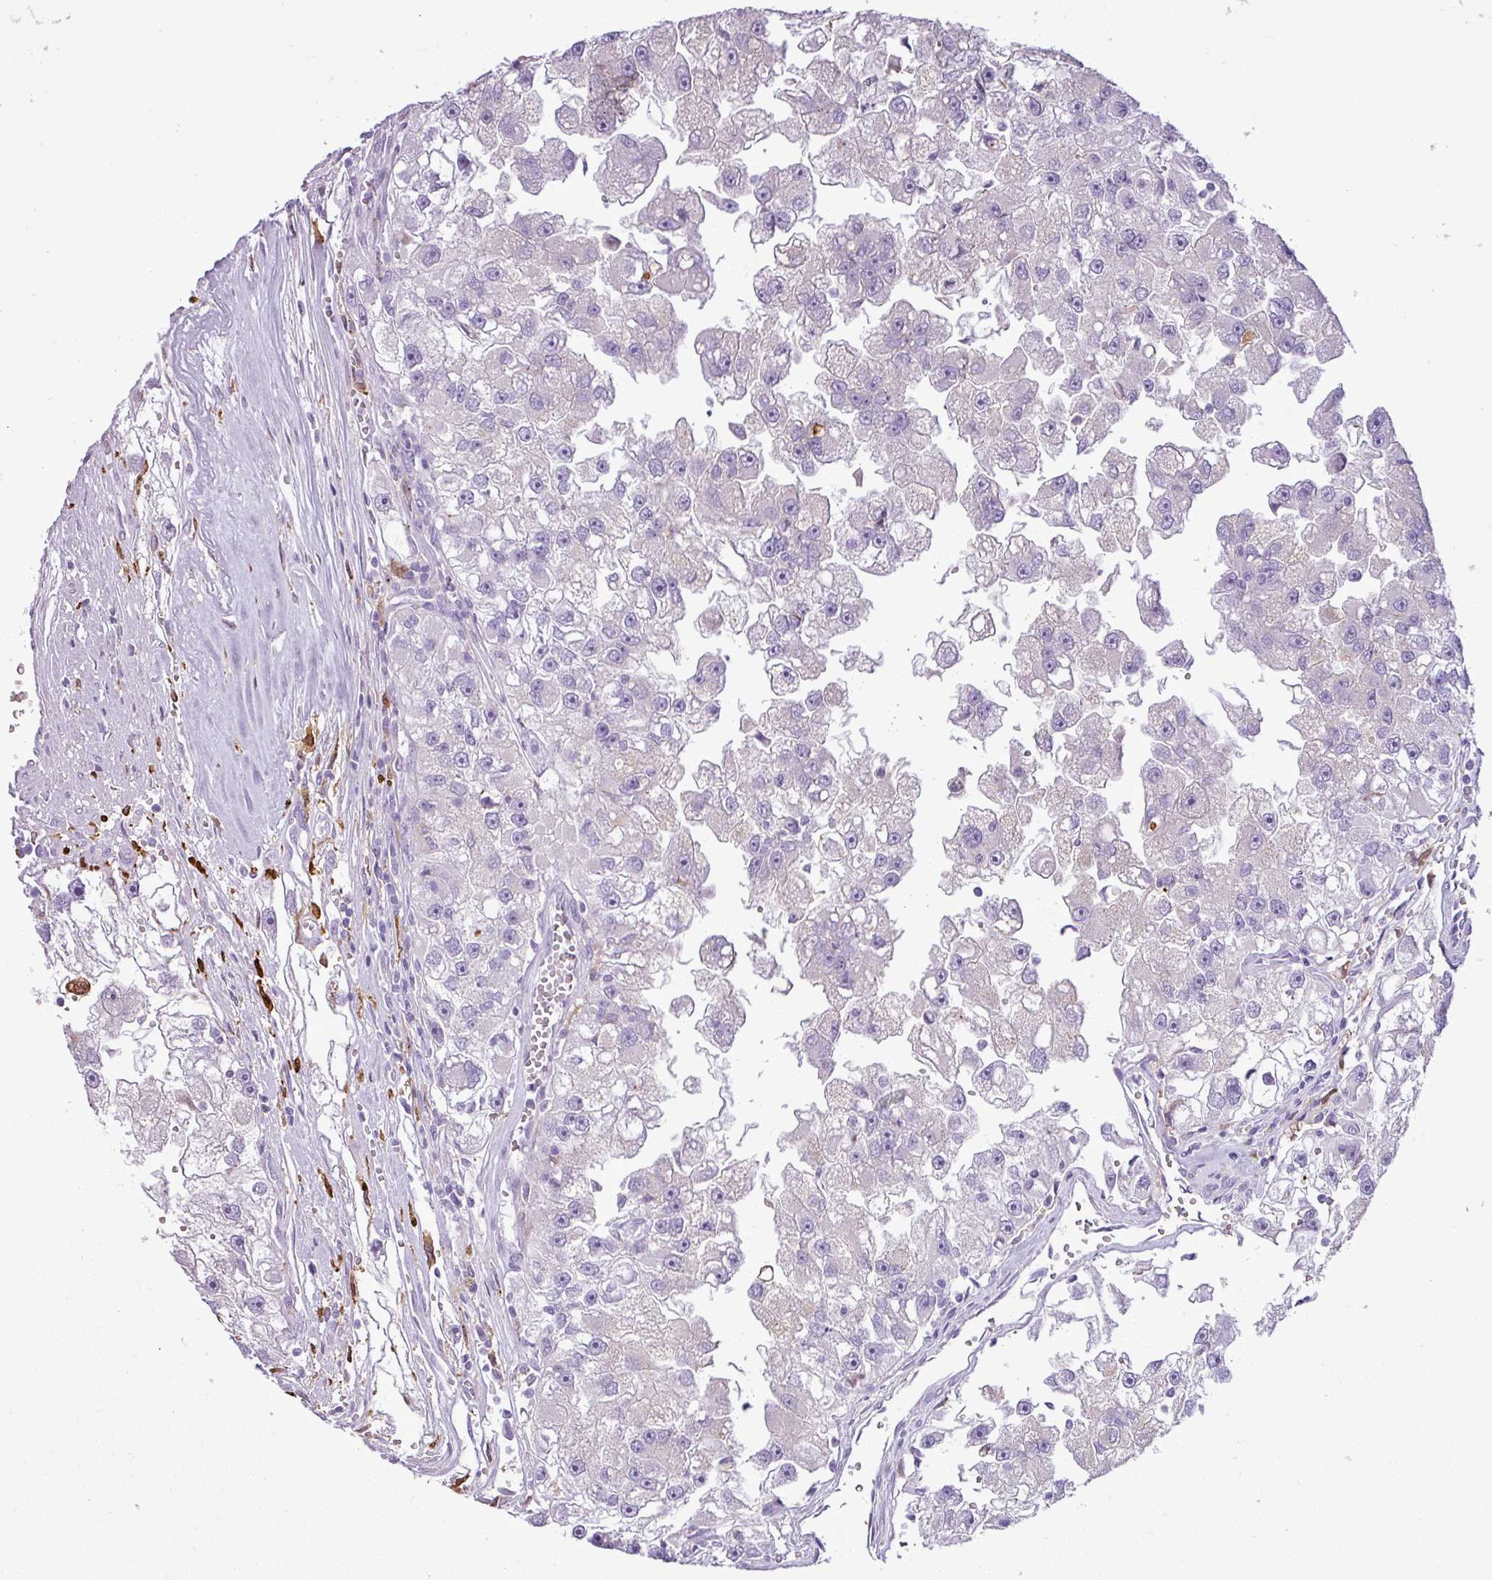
{"staining": {"intensity": "negative", "quantity": "none", "location": "none"}, "tissue": "renal cancer", "cell_type": "Tumor cells", "image_type": "cancer", "snomed": [{"axis": "morphology", "description": "Adenocarcinoma, NOS"}, {"axis": "topography", "description": "Kidney"}], "caption": "This is a photomicrograph of IHC staining of renal cancer (adenocarcinoma), which shows no positivity in tumor cells.", "gene": "TMEM200C", "patient": {"sex": "male", "age": 63}}